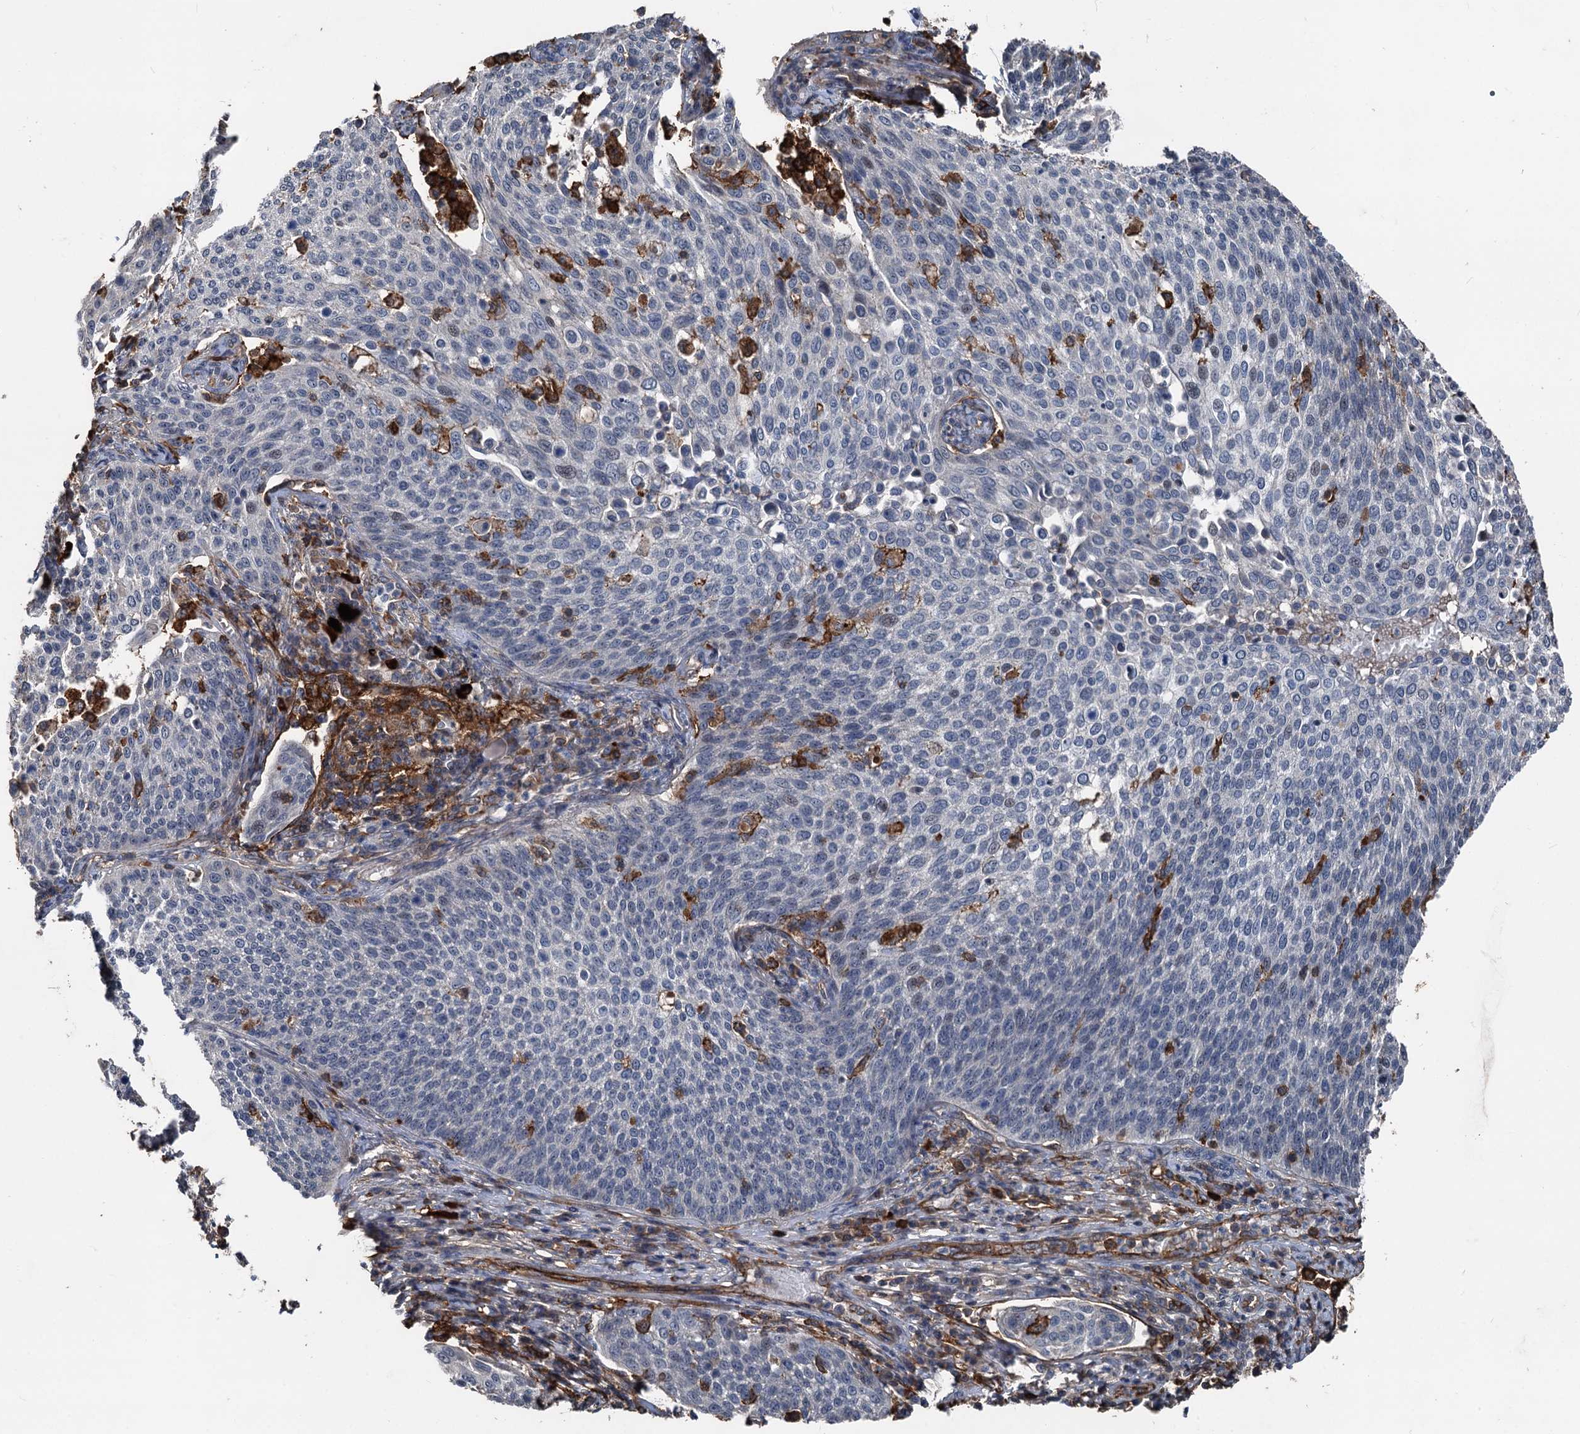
{"staining": {"intensity": "negative", "quantity": "none", "location": "none"}, "tissue": "cervical cancer", "cell_type": "Tumor cells", "image_type": "cancer", "snomed": [{"axis": "morphology", "description": "Squamous cell carcinoma, NOS"}, {"axis": "topography", "description": "Cervix"}], "caption": "There is no significant staining in tumor cells of cervical squamous cell carcinoma.", "gene": "PLEKHO2", "patient": {"sex": "female", "age": 34}}